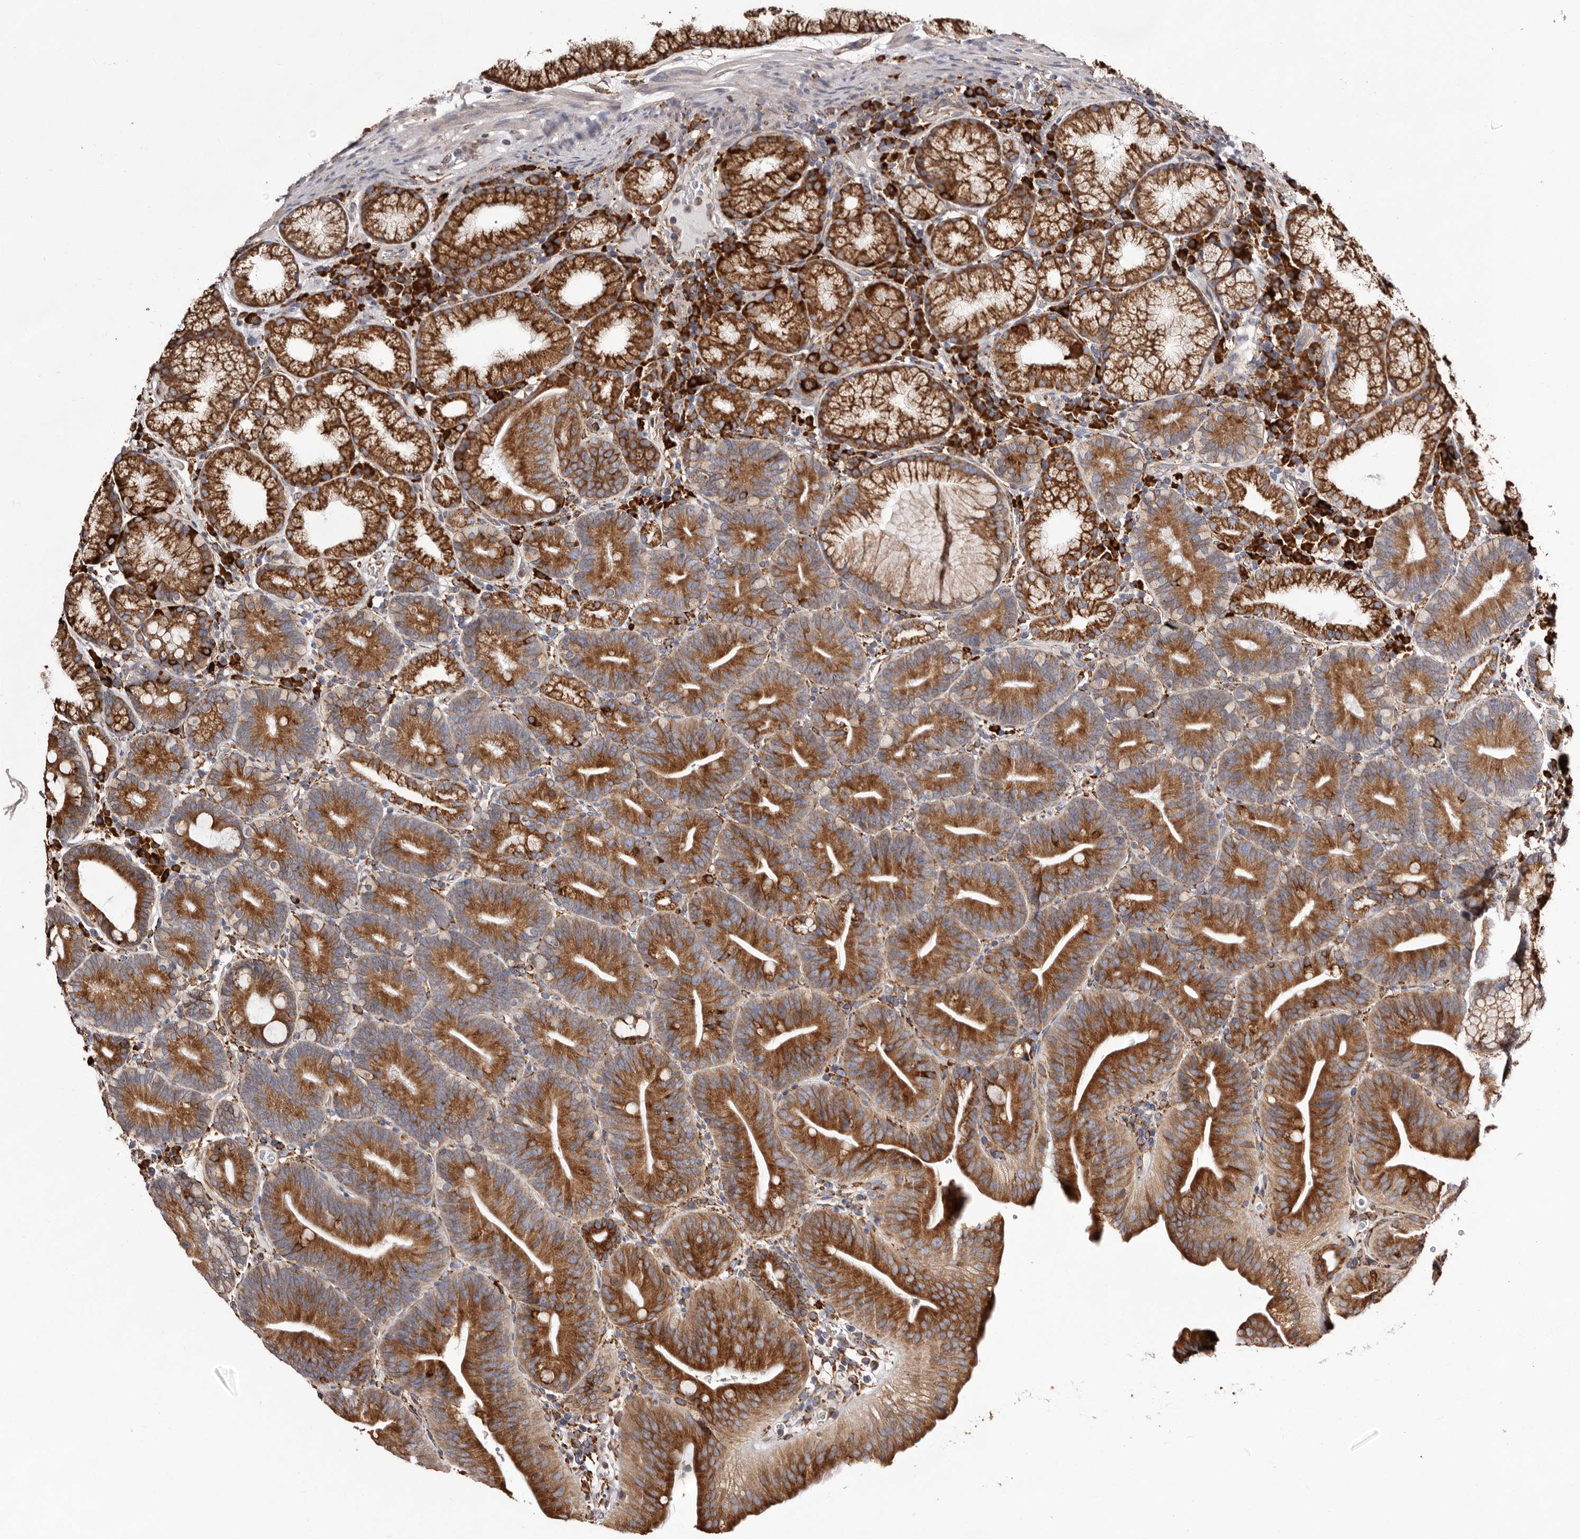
{"staining": {"intensity": "strong", "quantity": ">75%", "location": "cytoplasmic/membranous"}, "tissue": "duodenum", "cell_type": "Glandular cells", "image_type": "normal", "snomed": [{"axis": "morphology", "description": "Normal tissue, NOS"}, {"axis": "topography", "description": "Duodenum"}], "caption": "Immunohistochemistry (IHC) histopathology image of benign duodenum: duodenum stained using immunohistochemistry (IHC) reveals high levels of strong protein expression localized specifically in the cytoplasmic/membranous of glandular cells, appearing as a cytoplasmic/membranous brown color.", "gene": "ACBD6", "patient": {"sex": "male", "age": 54}}